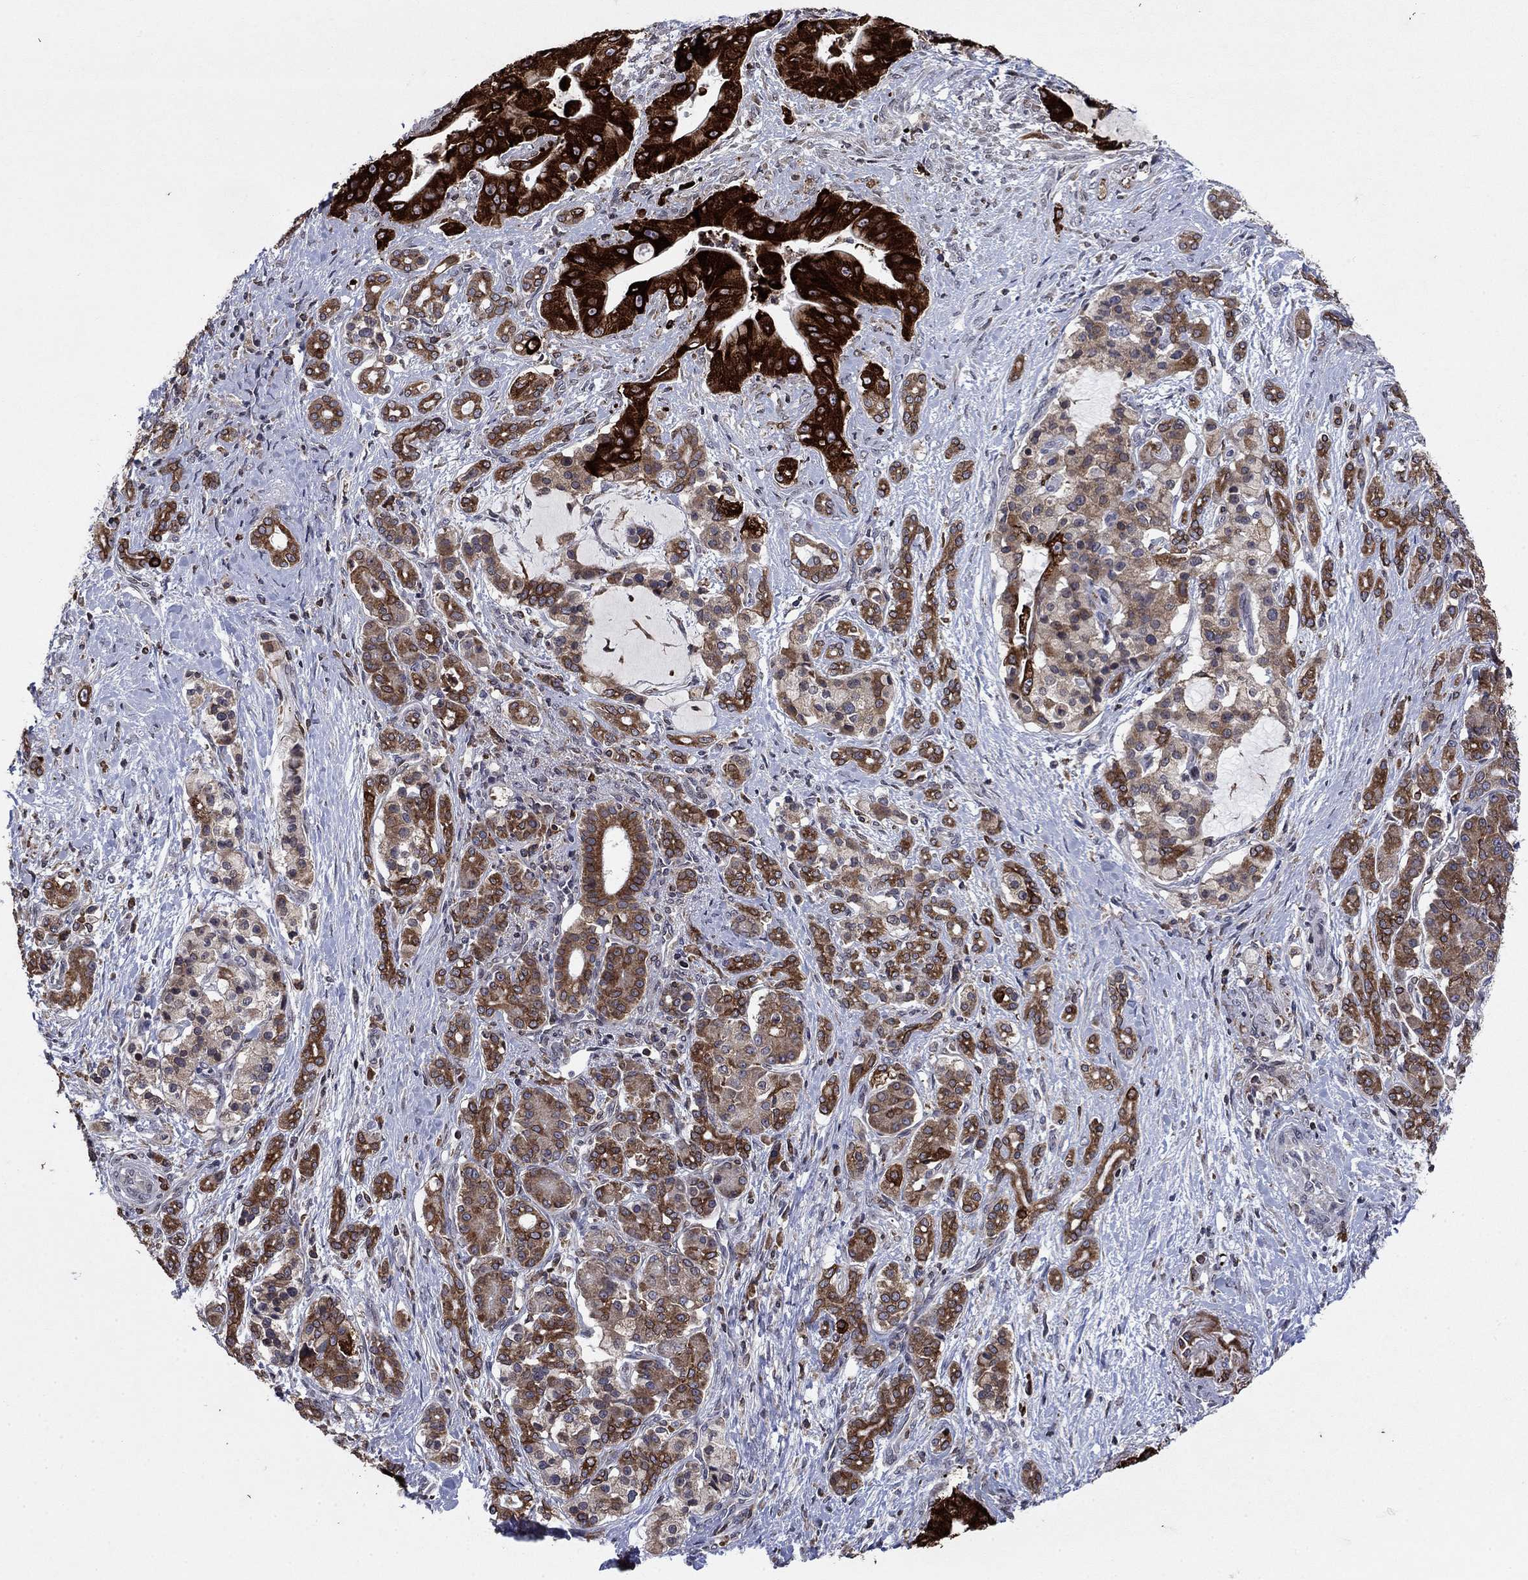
{"staining": {"intensity": "strong", "quantity": "25%-75%", "location": "cytoplasmic/membranous"}, "tissue": "pancreatic cancer", "cell_type": "Tumor cells", "image_type": "cancer", "snomed": [{"axis": "morphology", "description": "Normal tissue, NOS"}, {"axis": "morphology", "description": "Inflammation, NOS"}, {"axis": "morphology", "description": "Adenocarcinoma, NOS"}, {"axis": "topography", "description": "Pancreas"}], "caption": "Pancreatic cancer (adenocarcinoma) was stained to show a protein in brown. There is high levels of strong cytoplasmic/membranous positivity in approximately 25%-75% of tumor cells.", "gene": "DHRS7", "patient": {"sex": "male", "age": 57}}